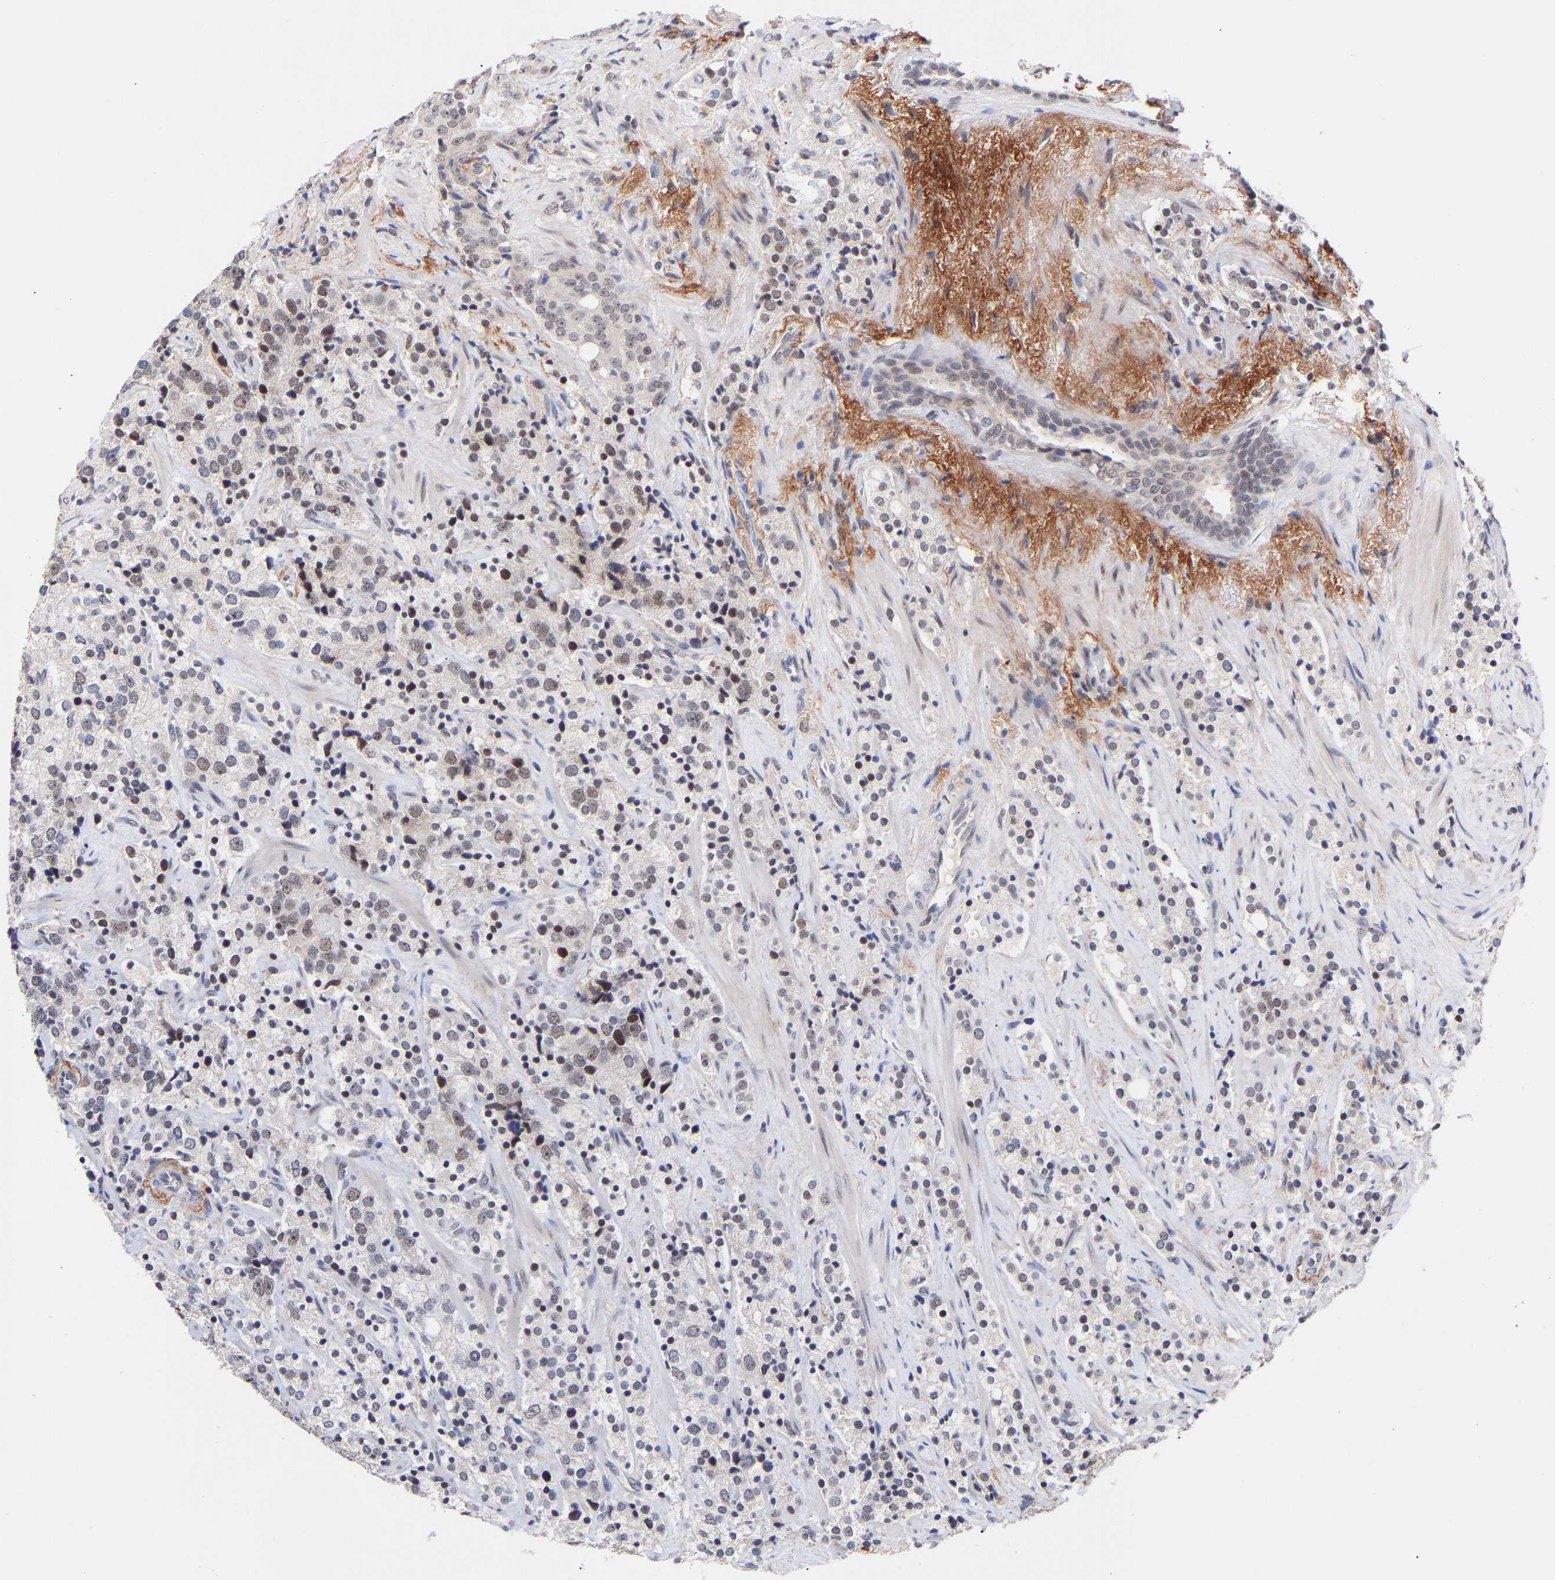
{"staining": {"intensity": "weak", "quantity": "<25%", "location": "nuclear"}, "tissue": "prostate cancer", "cell_type": "Tumor cells", "image_type": "cancer", "snomed": [{"axis": "morphology", "description": "Adenocarcinoma, High grade"}, {"axis": "topography", "description": "Prostate"}], "caption": "Tumor cells show no significant staining in prostate cancer.", "gene": "RBM15", "patient": {"sex": "male", "age": 71}}